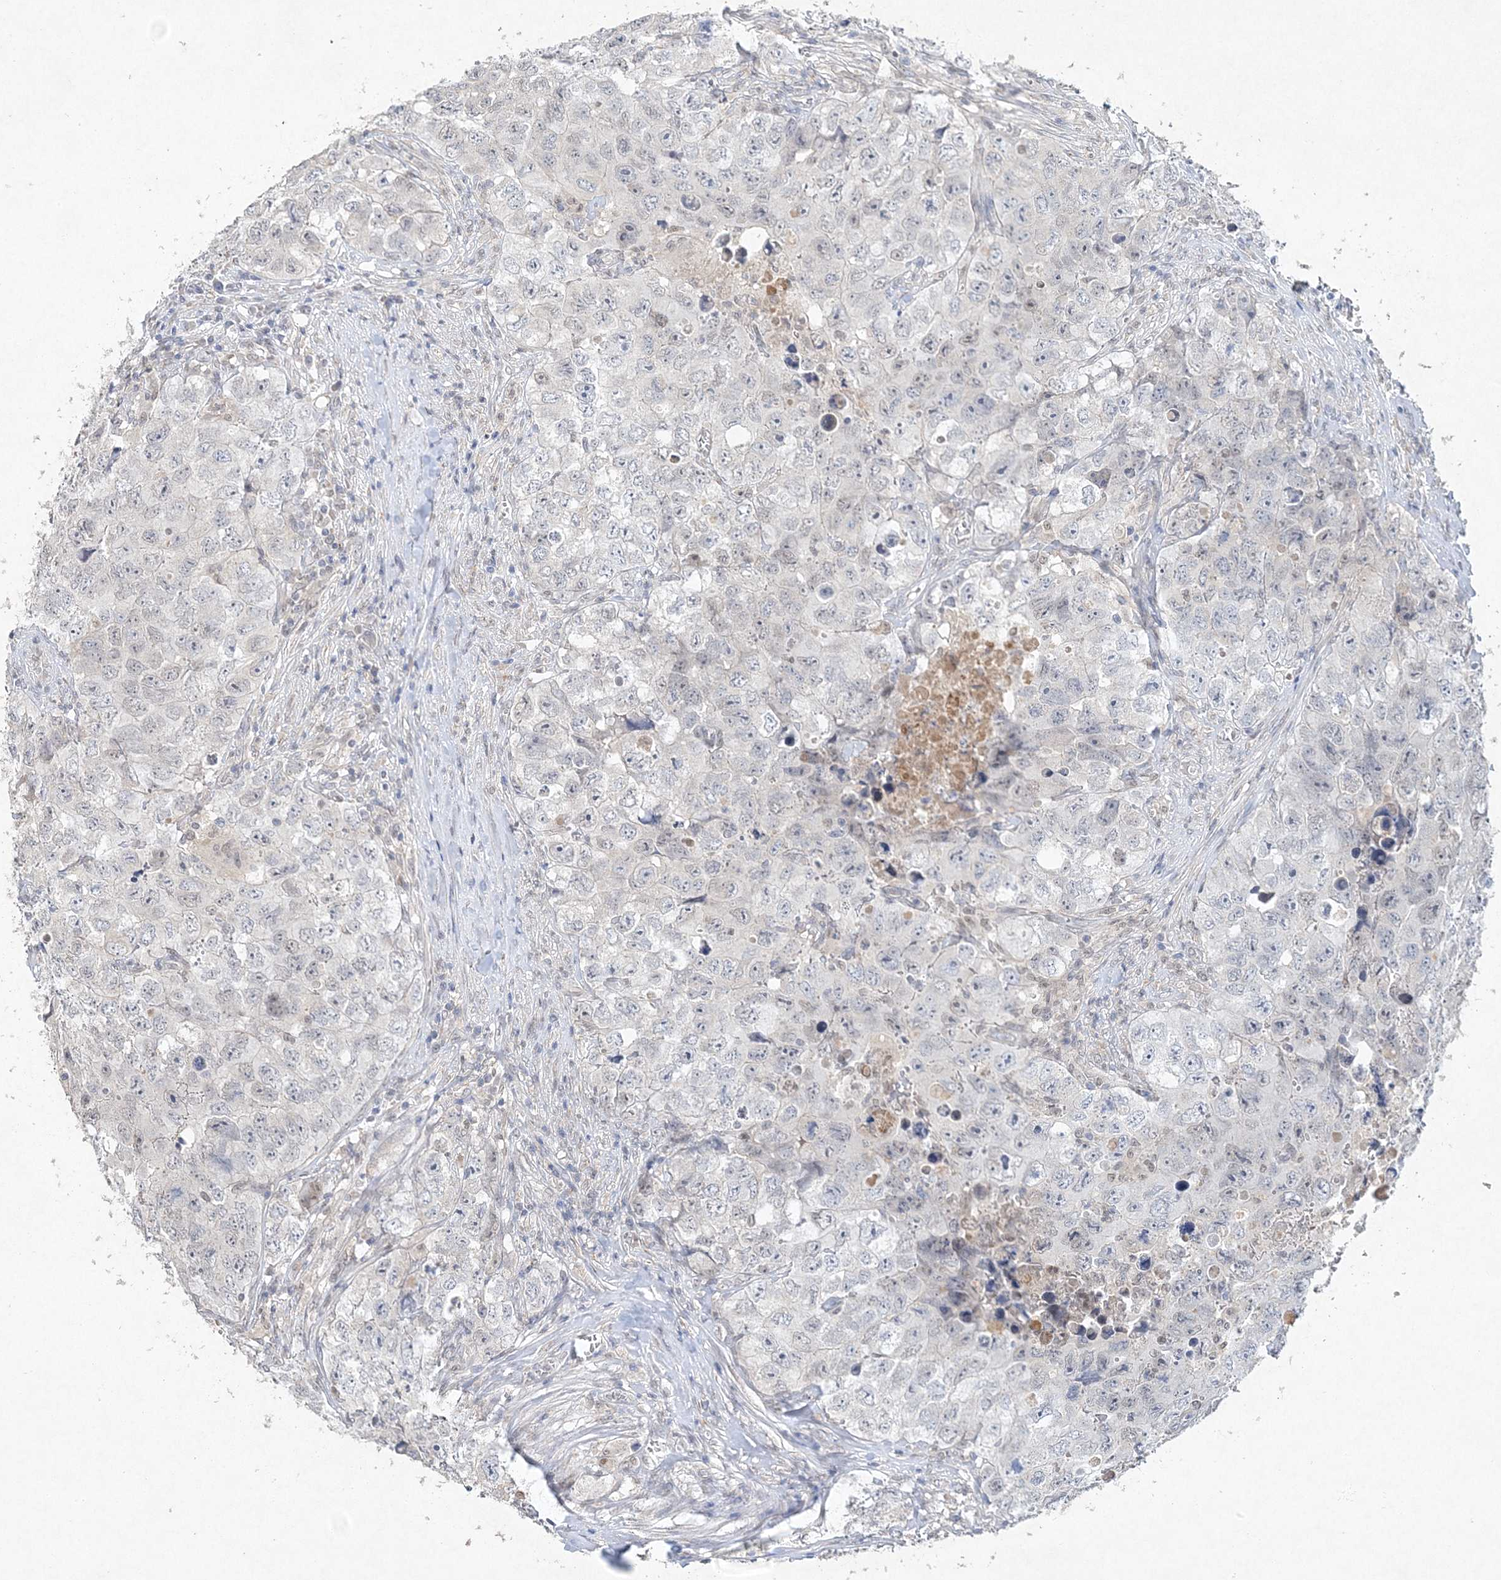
{"staining": {"intensity": "negative", "quantity": "none", "location": "none"}, "tissue": "testis cancer", "cell_type": "Tumor cells", "image_type": "cancer", "snomed": [{"axis": "morphology", "description": "Seminoma, NOS"}, {"axis": "morphology", "description": "Carcinoma, Embryonal, NOS"}, {"axis": "topography", "description": "Testis"}], "caption": "The immunohistochemistry photomicrograph has no significant staining in tumor cells of testis seminoma tissue.", "gene": "MAT2B", "patient": {"sex": "male", "age": 43}}